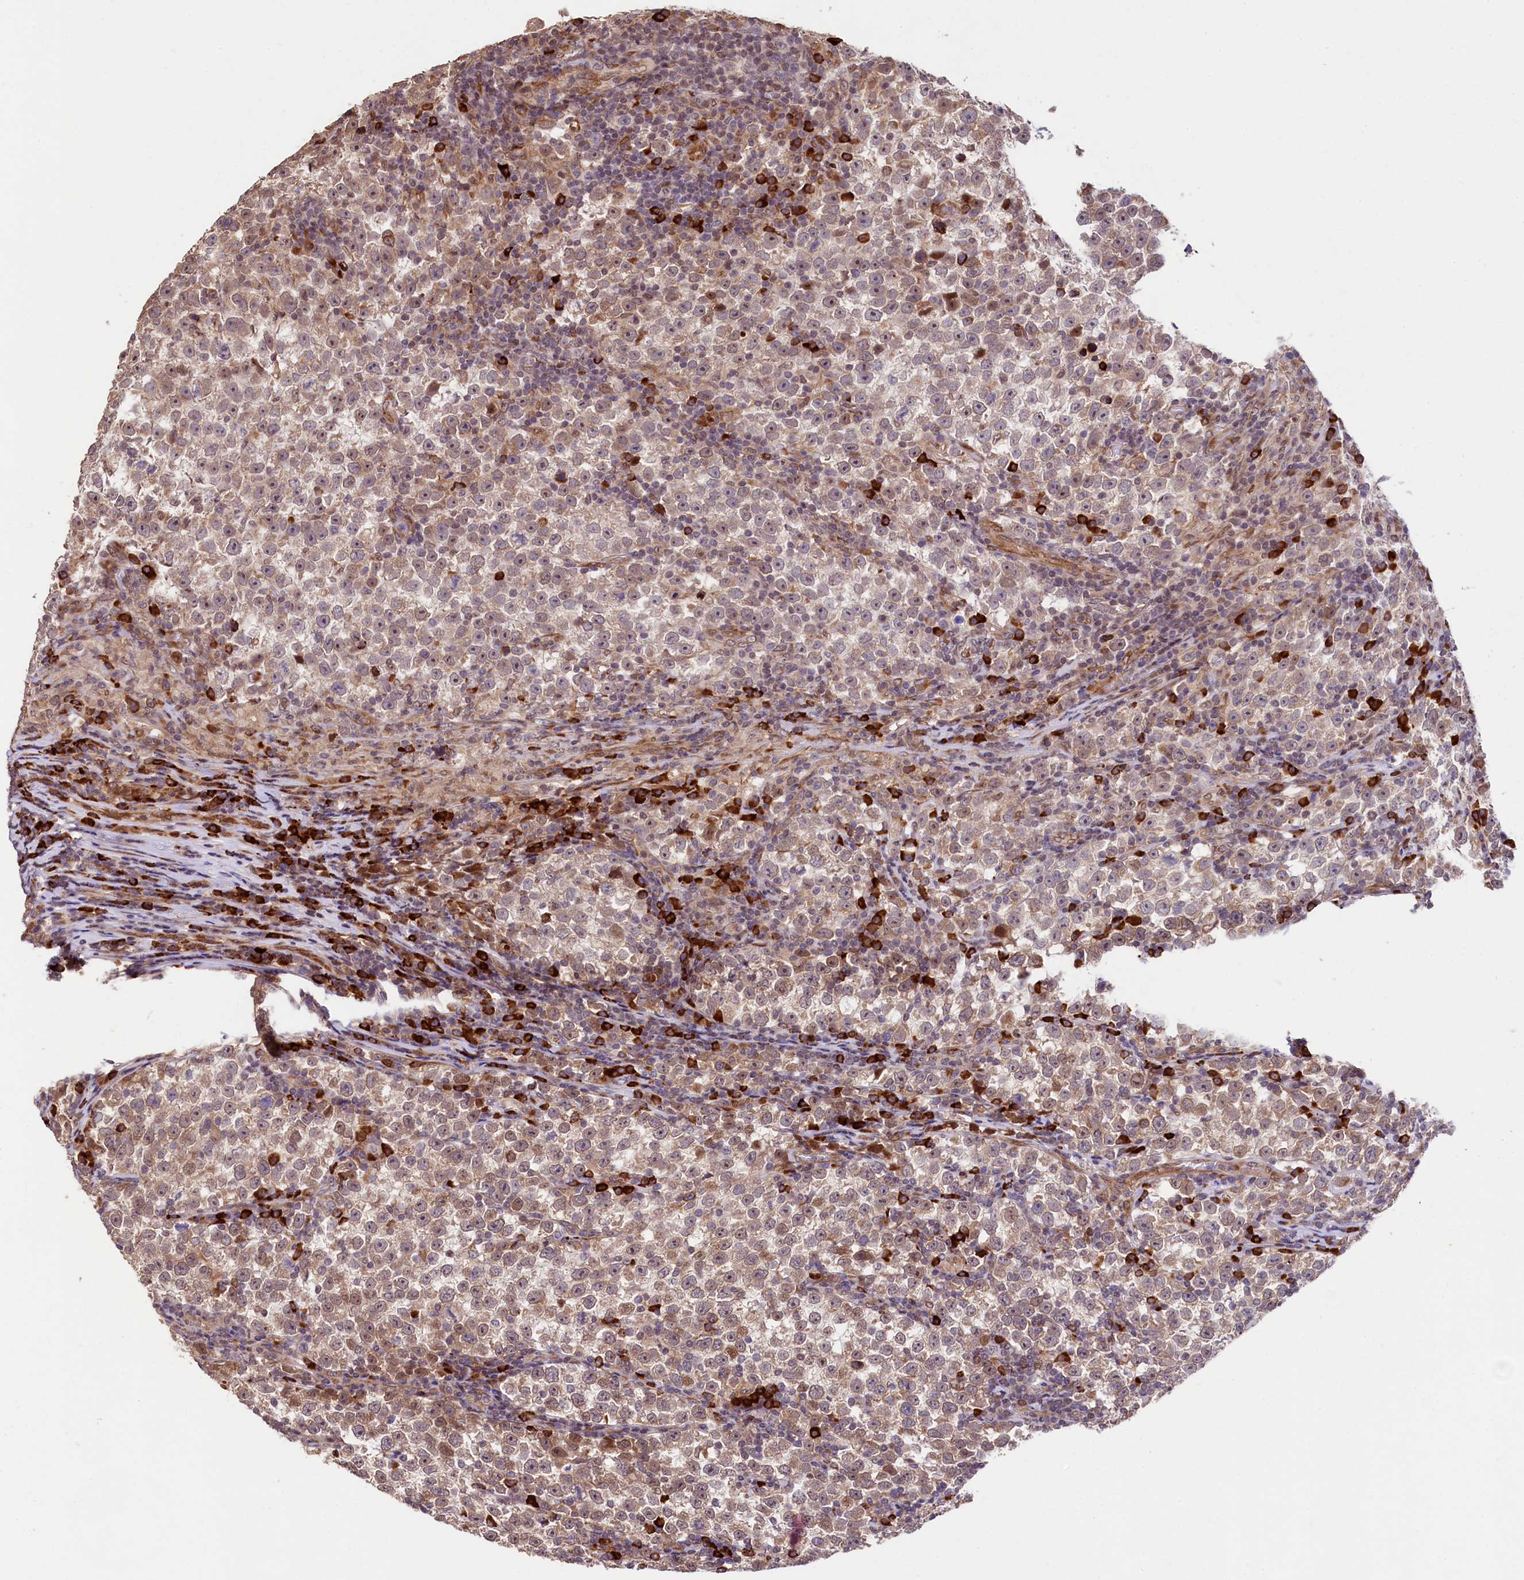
{"staining": {"intensity": "weak", "quantity": "25%-75%", "location": "cytoplasmic/membranous,nuclear"}, "tissue": "testis cancer", "cell_type": "Tumor cells", "image_type": "cancer", "snomed": [{"axis": "morphology", "description": "Normal tissue, NOS"}, {"axis": "morphology", "description": "Seminoma, NOS"}, {"axis": "topography", "description": "Testis"}], "caption": "Human testis seminoma stained for a protein (brown) shows weak cytoplasmic/membranous and nuclear positive expression in about 25%-75% of tumor cells.", "gene": "C5orf15", "patient": {"sex": "male", "age": 43}}